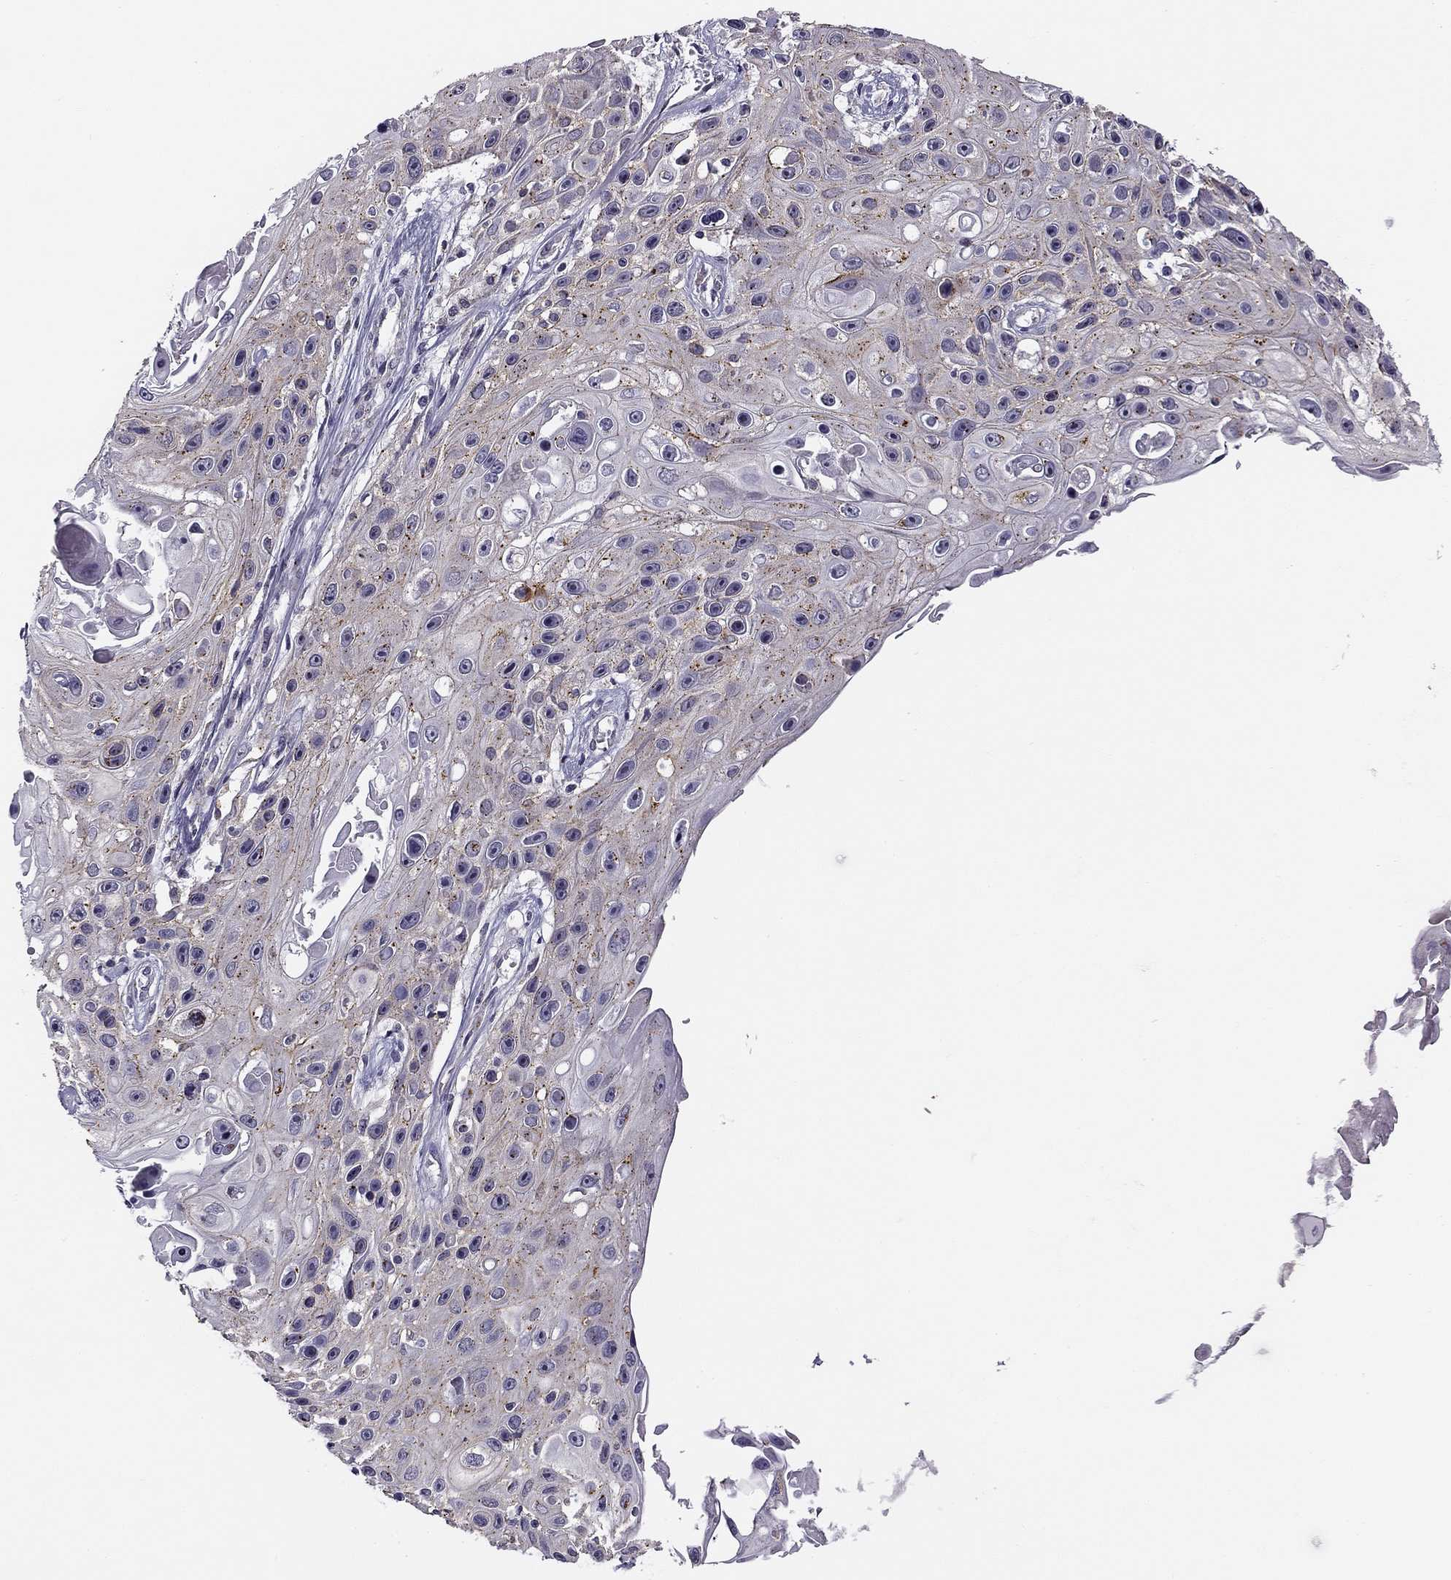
{"staining": {"intensity": "moderate", "quantity": "<25%", "location": "cytoplasmic/membranous"}, "tissue": "skin cancer", "cell_type": "Tumor cells", "image_type": "cancer", "snomed": [{"axis": "morphology", "description": "Squamous cell carcinoma, NOS"}, {"axis": "topography", "description": "Skin"}], "caption": "Protein staining of skin cancer (squamous cell carcinoma) tissue exhibits moderate cytoplasmic/membranous expression in approximately <25% of tumor cells.", "gene": "CNR1", "patient": {"sex": "male", "age": 82}}